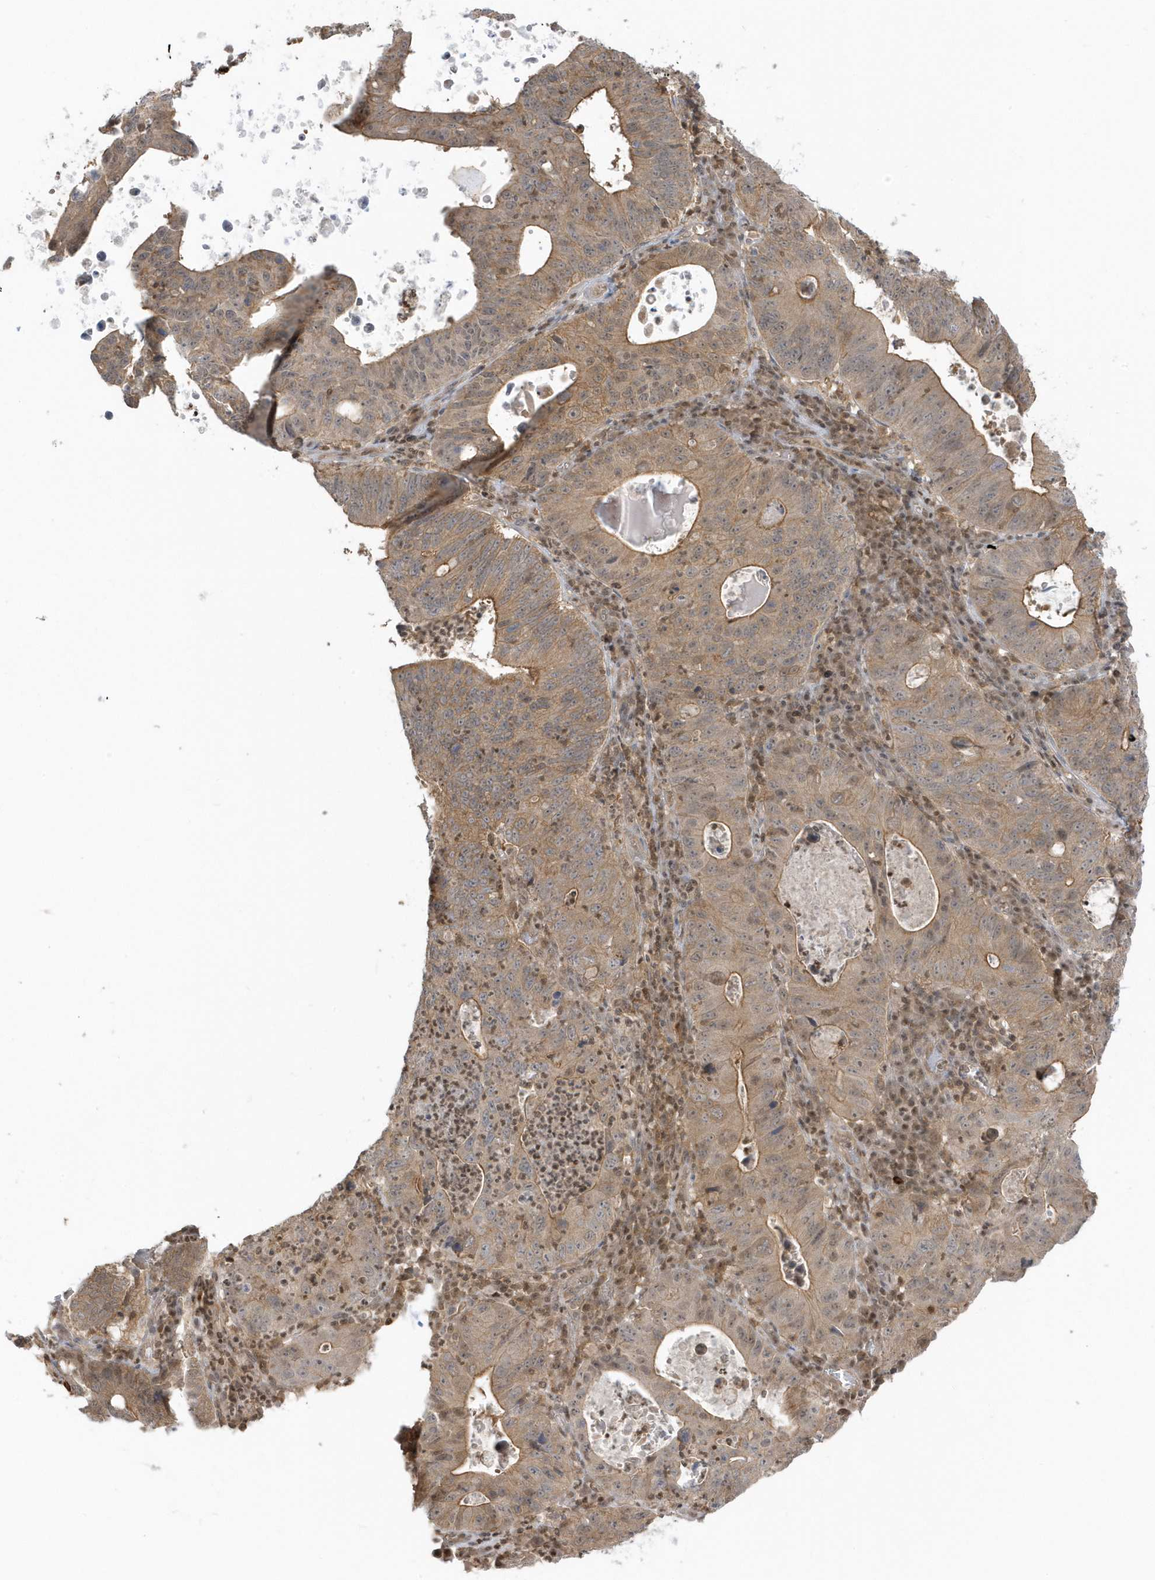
{"staining": {"intensity": "moderate", "quantity": "25%-75%", "location": "cytoplasmic/membranous"}, "tissue": "stomach cancer", "cell_type": "Tumor cells", "image_type": "cancer", "snomed": [{"axis": "morphology", "description": "Adenocarcinoma, NOS"}, {"axis": "topography", "description": "Stomach"}], "caption": "High-power microscopy captured an immunohistochemistry photomicrograph of stomach cancer (adenocarcinoma), revealing moderate cytoplasmic/membranous expression in about 25%-75% of tumor cells.", "gene": "PPP1R7", "patient": {"sex": "male", "age": 59}}